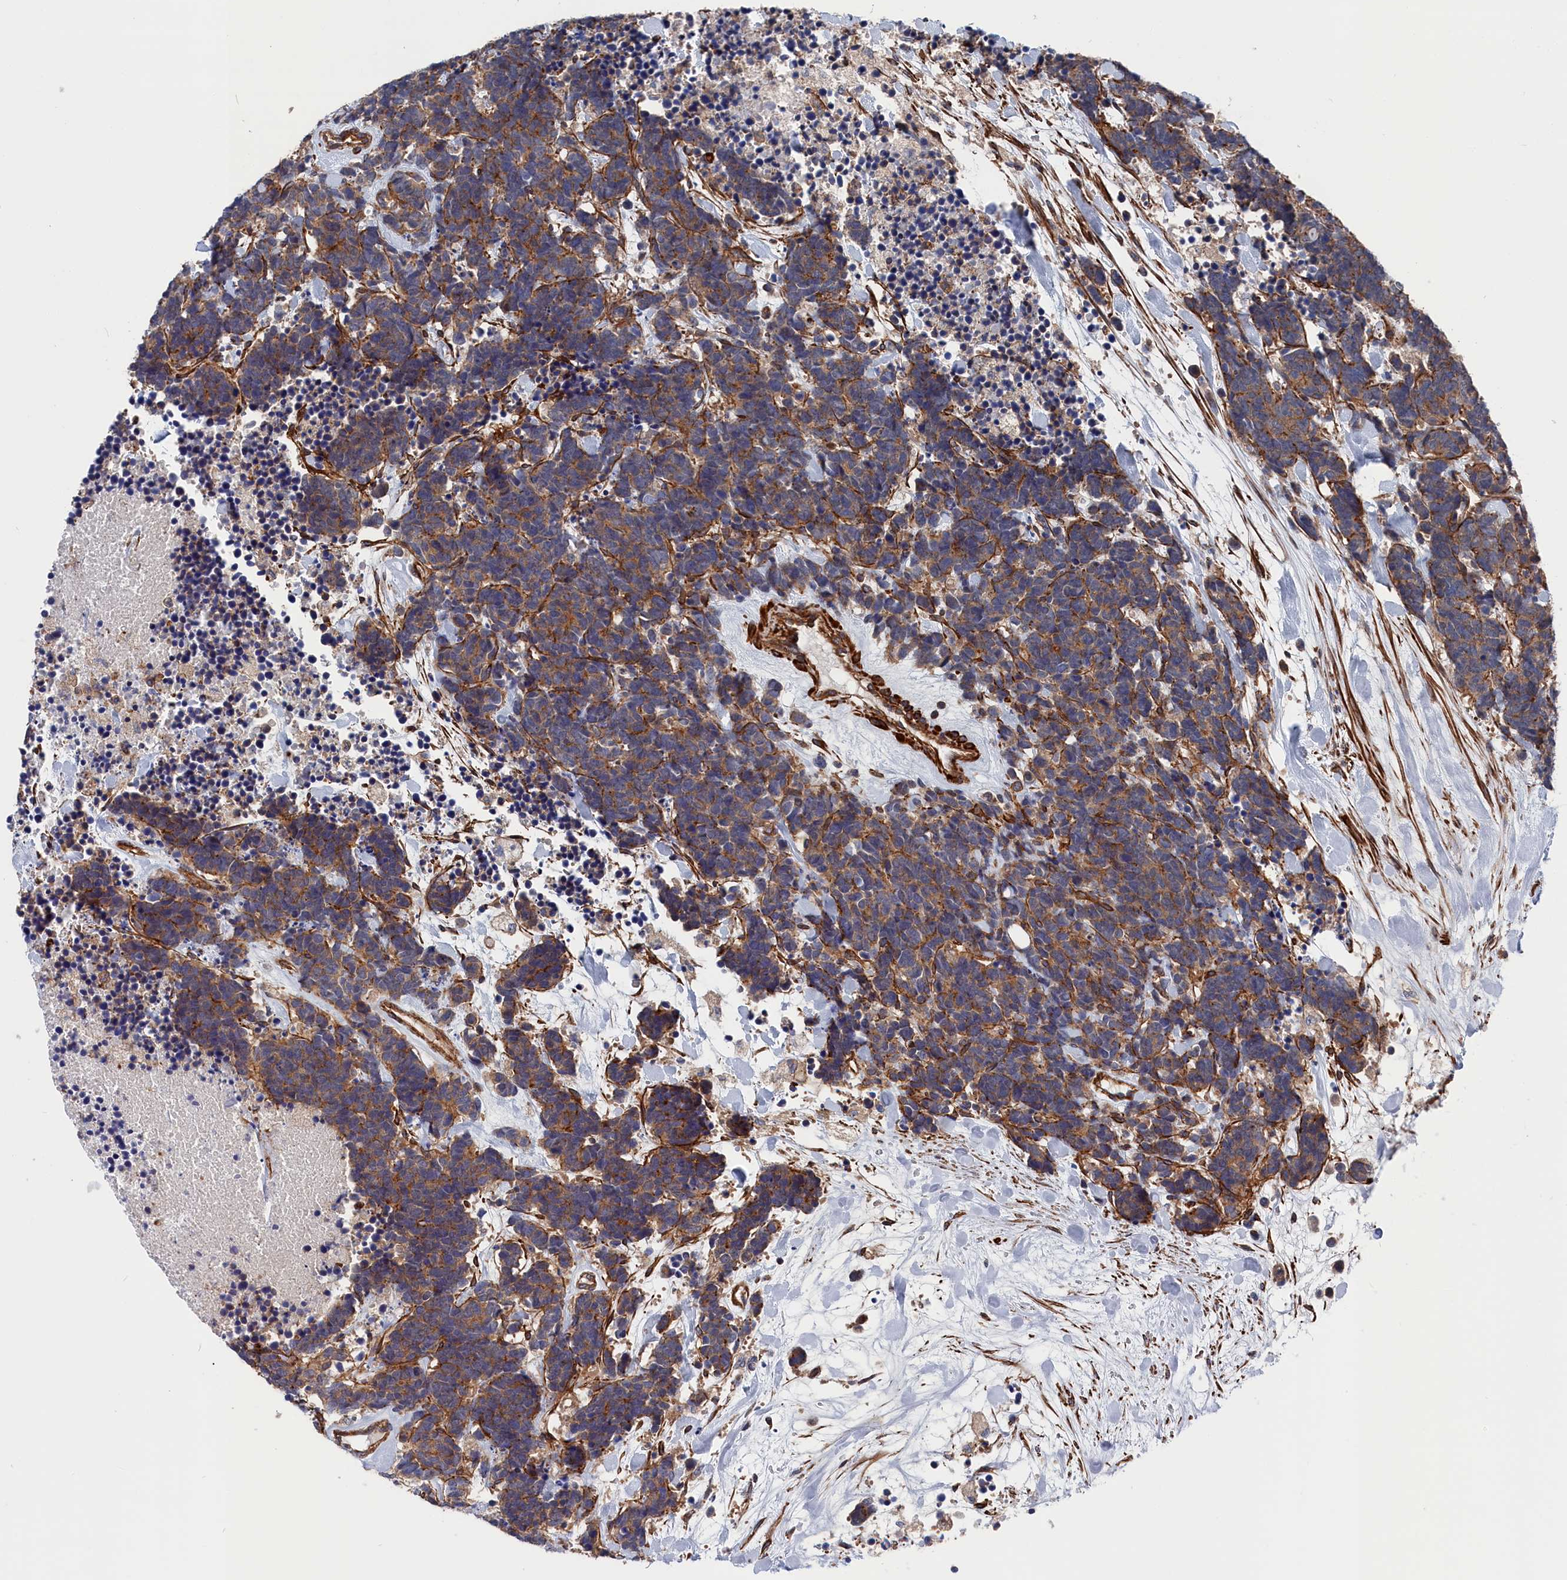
{"staining": {"intensity": "moderate", "quantity": ">75%", "location": "cytoplasmic/membranous"}, "tissue": "carcinoid", "cell_type": "Tumor cells", "image_type": "cancer", "snomed": [{"axis": "morphology", "description": "Carcinoma, NOS"}, {"axis": "morphology", "description": "Carcinoid, malignant, NOS"}, {"axis": "topography", "description": "Prostate"}], "caption": "A photomicrograph showing moderate cytoplasmic/membranous positivity in approximately >75% of tumor cells in malignant carcinoid, as visualized by brown immunohistochemical staining.", "gene": "LDHD", "patient": {"sex": "male", "age": 57}}